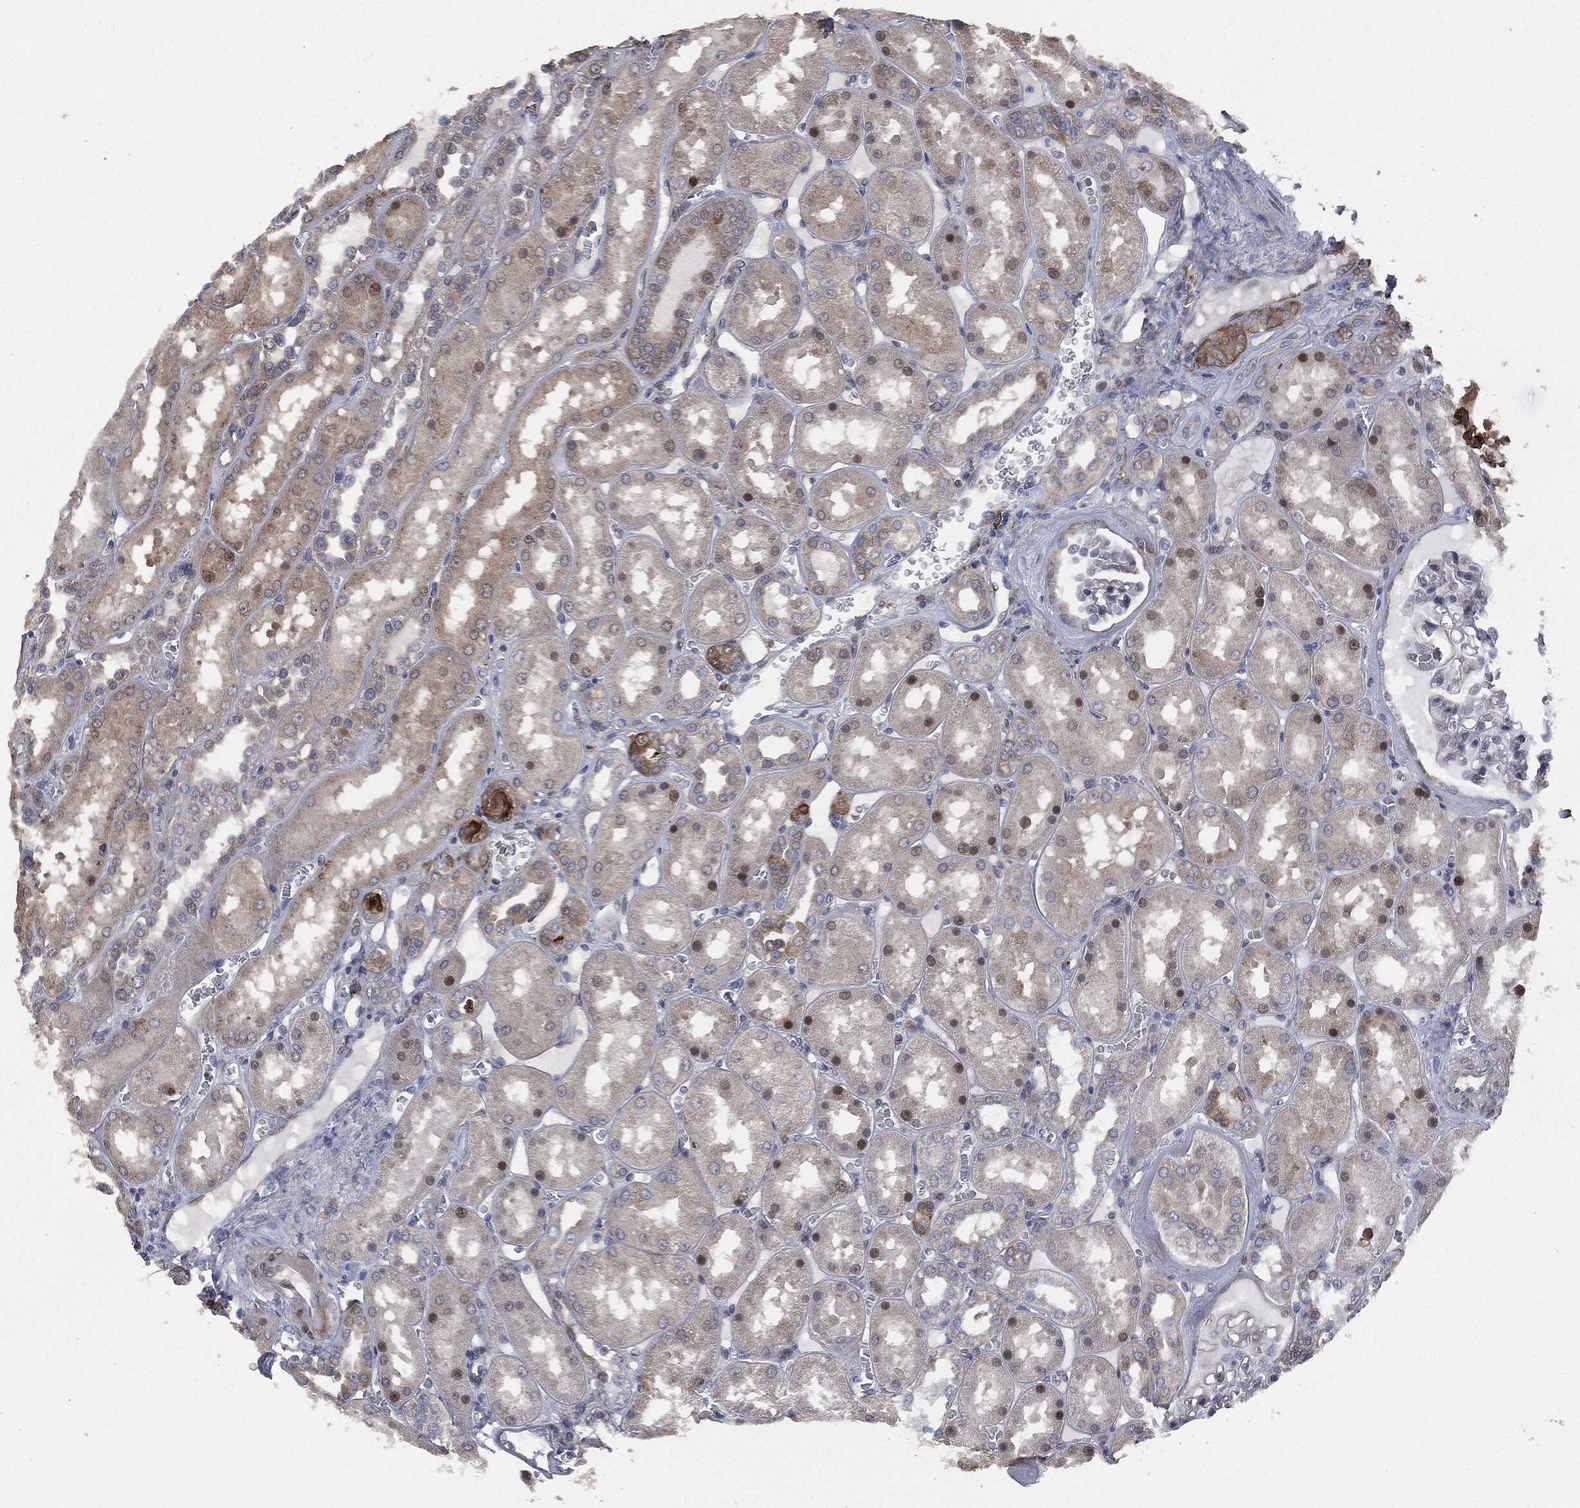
{"staining": {"intensity": "moderate", "quantity": "<25%", "location": "cytoplasmic/membranous"}, "tissue": "kidney", "cell_type": "Cells in glomeruli", "image_type": "normal", "snomed": [{"axis": "morphology", "description": "Normal tissue, NOS"}, {"axis": "topography", "description": "Kidney"}], "caption": "Immunohistochemistry of benign human kidney demonstrates low levels of moderate cytoplasmic/membranous positivity in about <25% of cells in glomeruli.", "gene": "CRABP2", "patient": {"sex": "male", "age": 73}}